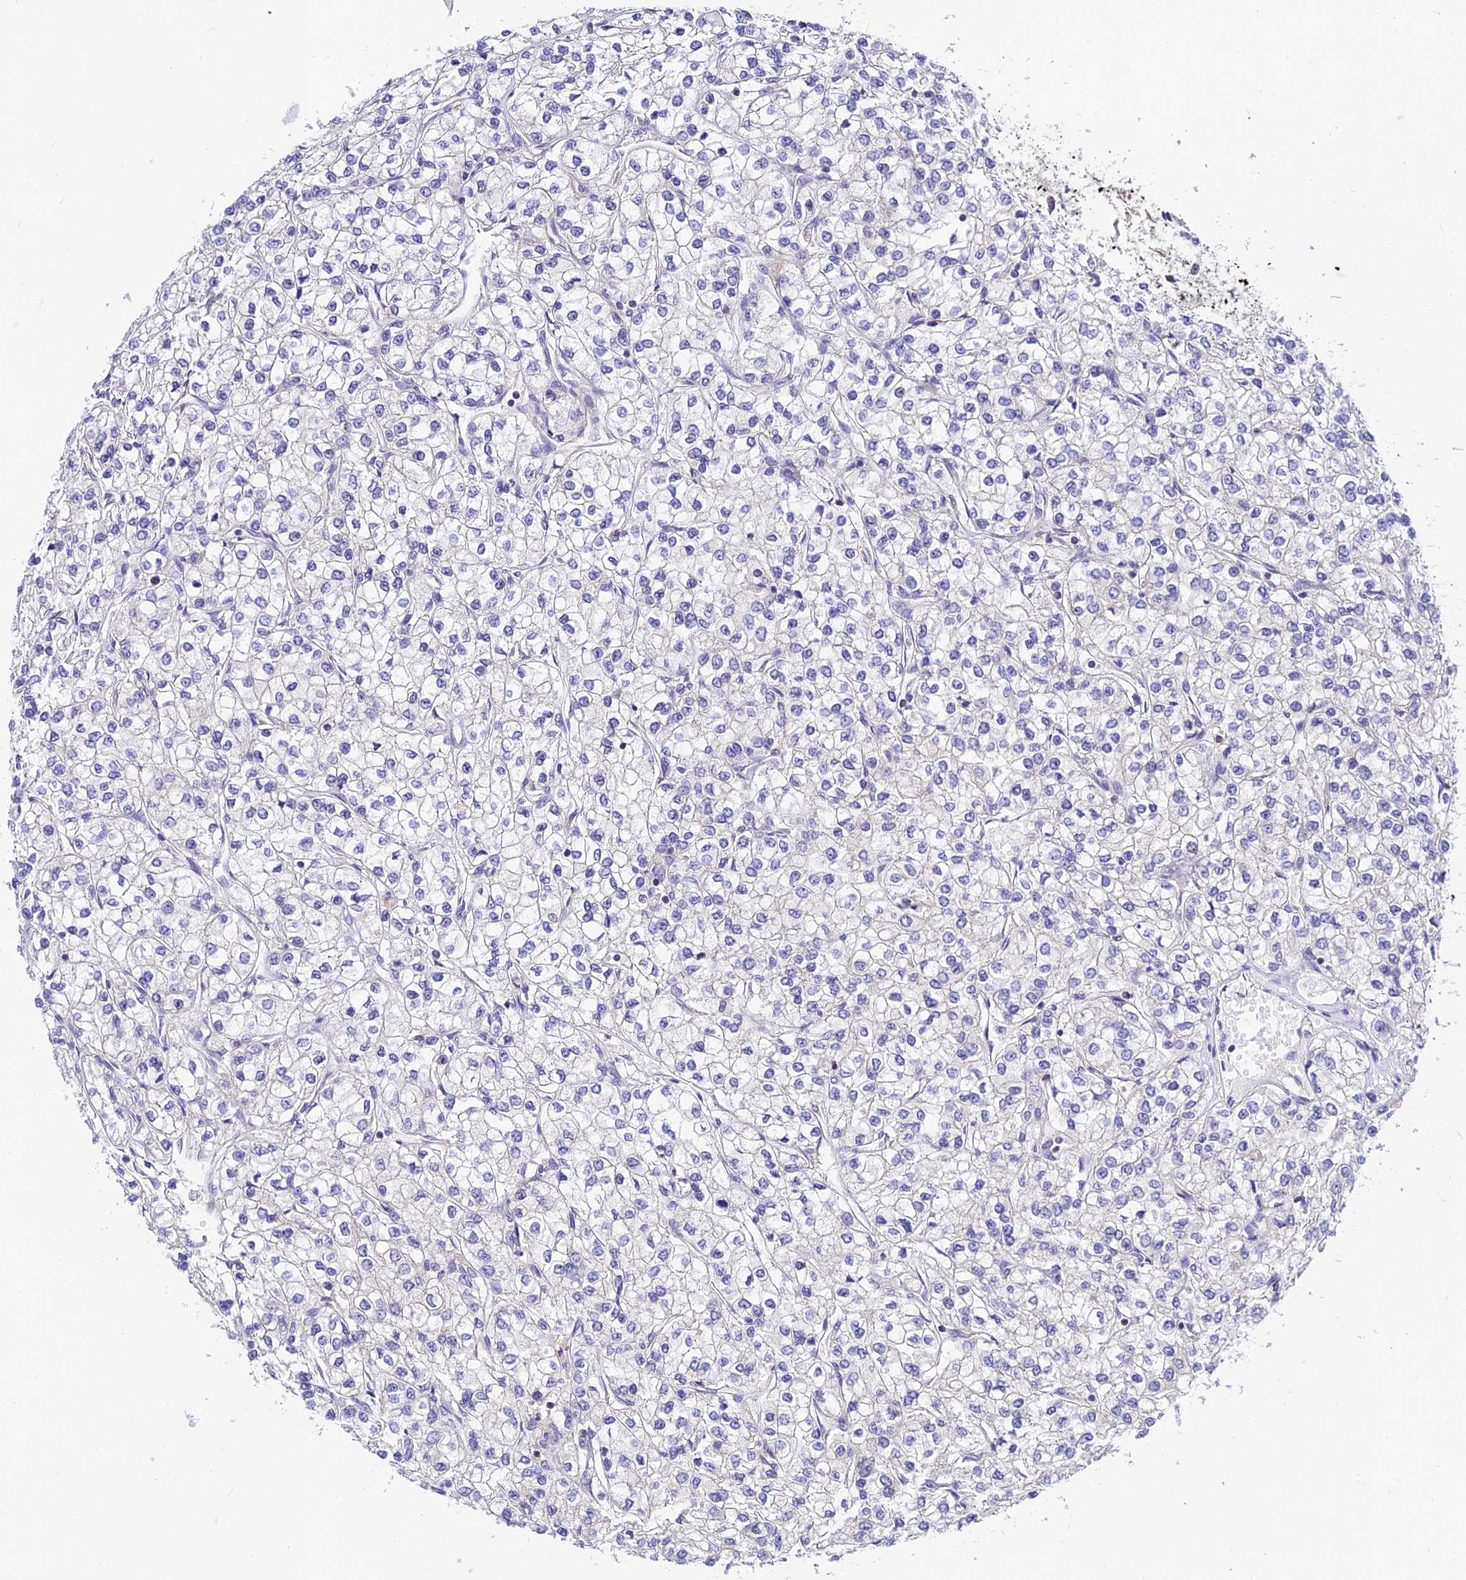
{"staining": {"intensity": "negative", "quantity": "none", "location": "none"}, "tissue": "renal cancer", "cell_type": "Tumor cells", "image_type": "cancer", "snomed": [{"axis": "morphology", "description": "Adenocarcinoma, NOS"}, {"axis": "topography", "description": "Kidney"}], "caption": "Tumor cells are negative for protein expression in human renal cancer.", "gene": "C6orf132", "patient": {"sex": "male", "age": 80}}